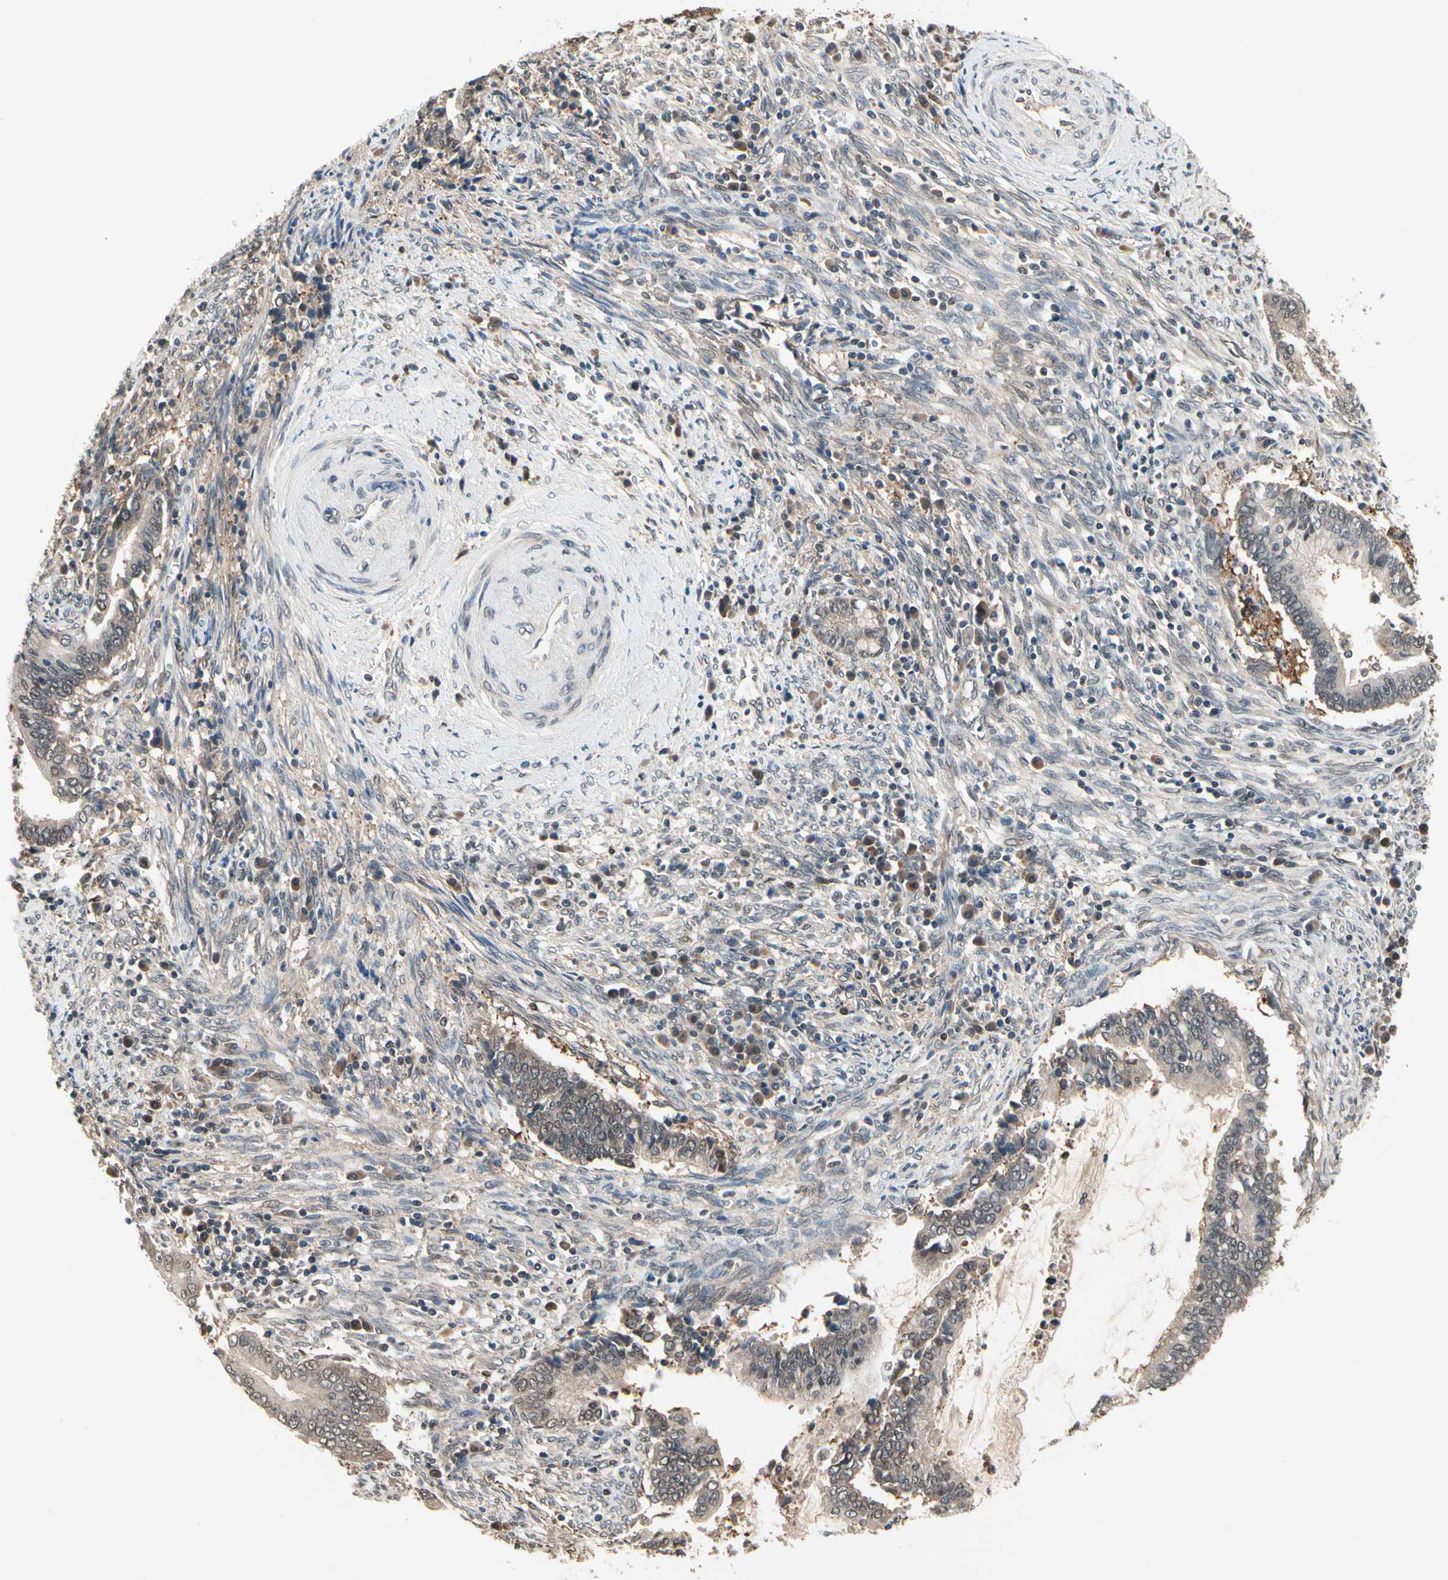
{"staining": {"intensity": "weak", "quantity": ">75%", "location": "cytoplasmic/membranous"}, "tissue": "cervical cancer", "cell_type": "Tumor cells", "image_type": "cancer", "snomed": [{"axis": "morphology", "description": "Adenocarcinoma, NOS"}, {"axis": "topography", "description": "Cervix"}], "caption": "This is an image of immunohistochemistry (IHC) staining of cervical adenocarcinoma, which shows weak expression in the cytoplasmic/membranous of tumor cells.", "gene": "PRDX6", "patient": {"sex": "female", "age": 44}}